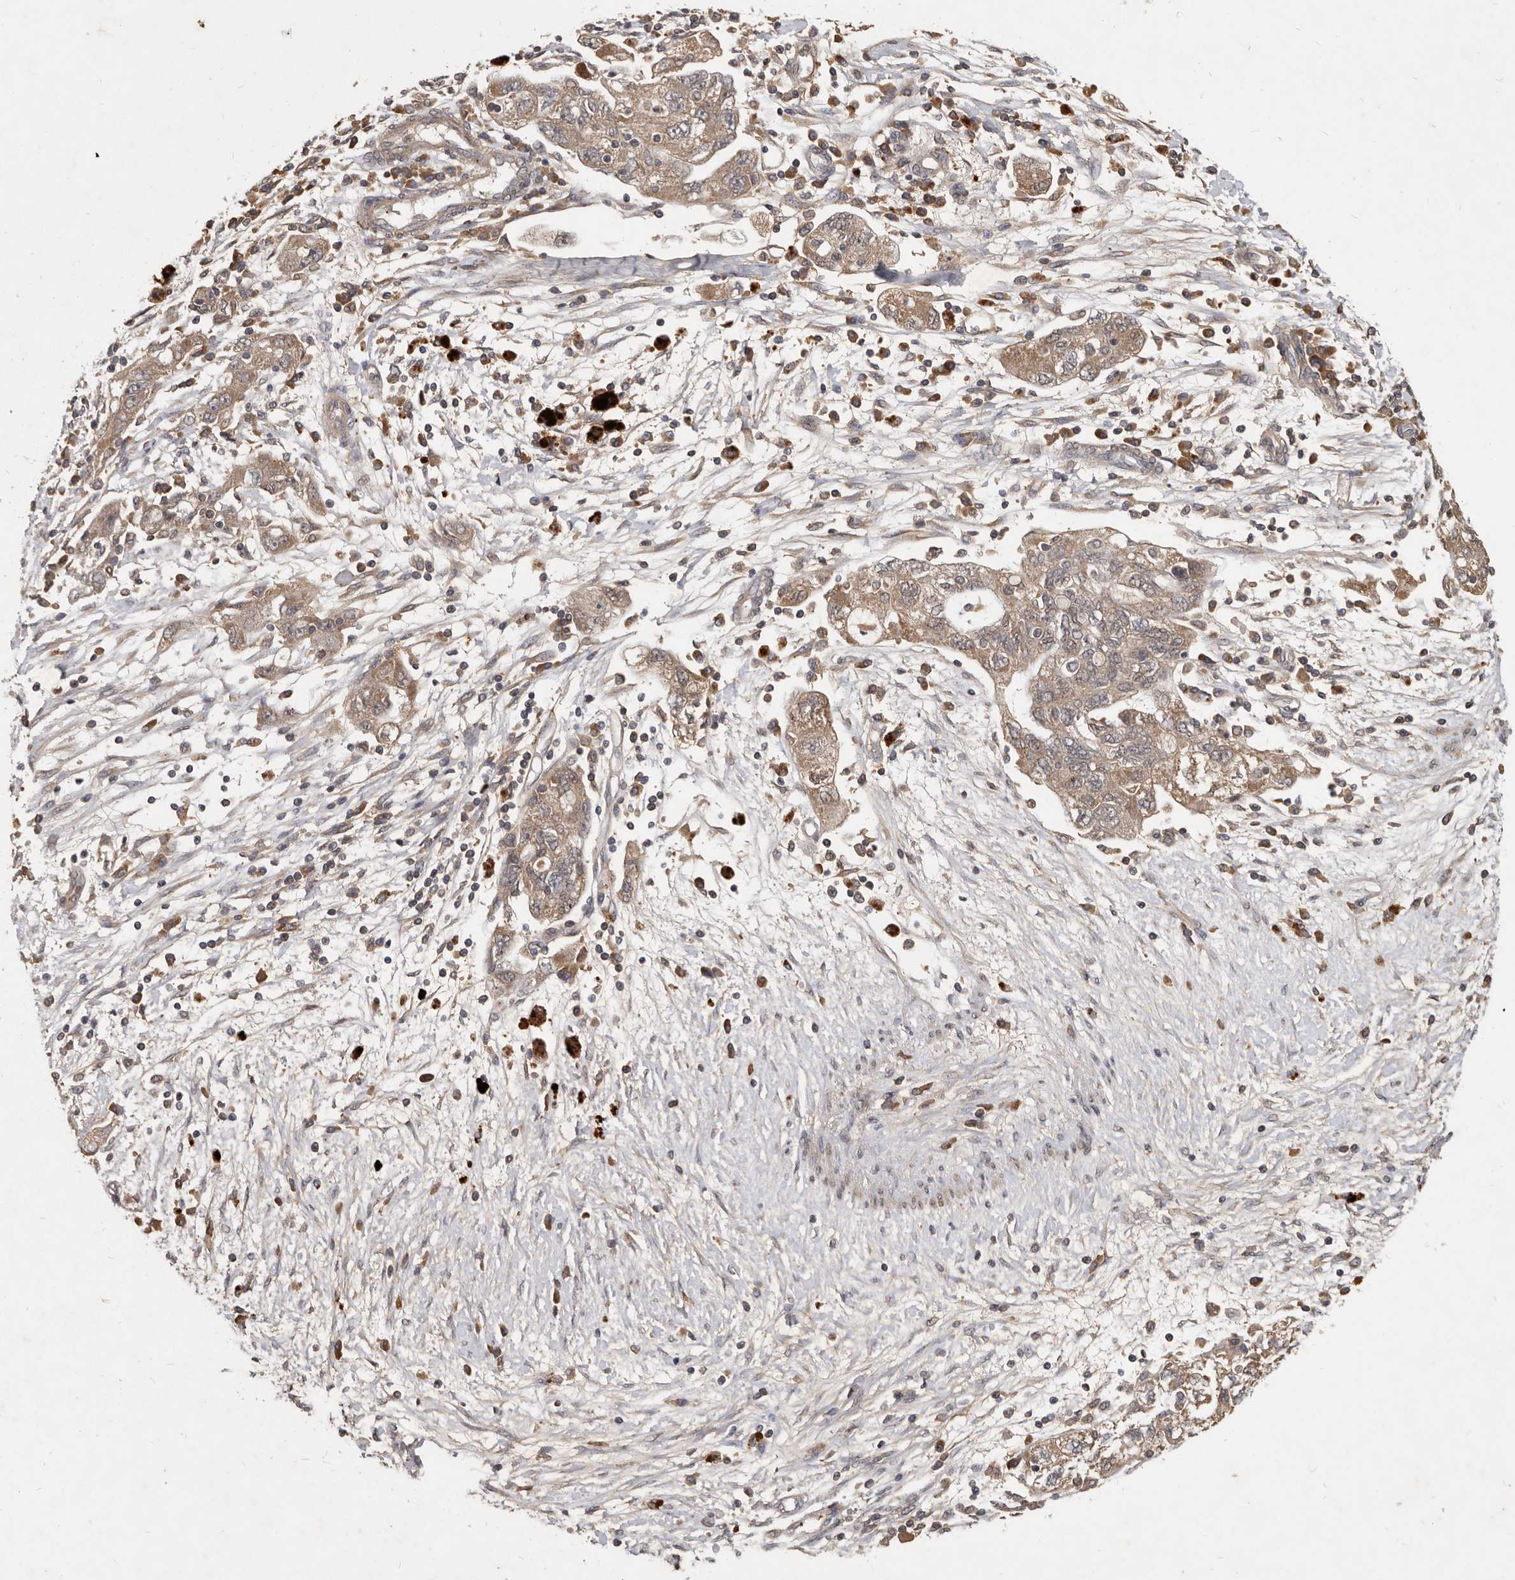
{"staining": {"intensity": "weak", "quantity": ">75%", "location": "cytoplasmic/membranous"}, "tissue": "ovarian cancer", "cell_type": "Tumor cells", "image_type": "cancer", "snomed": [{"axis": "morphology", "description": "Carcinoma, NOS"}, {"axis": "morphology", "description": "Cystadenocarcinoma, serous, NOS"}, {"axis": "topography", "description": "Ovary"}], "caption": "This photomicrograph reveals immunohistochemistry staining of ovarian cancer (carcinoma), with low weak cytoplasmic/membranous expression in approximately >75% of tumor cells.", "gene": "DNAJC28", "patient": {"sex": "female", "age": 69}}